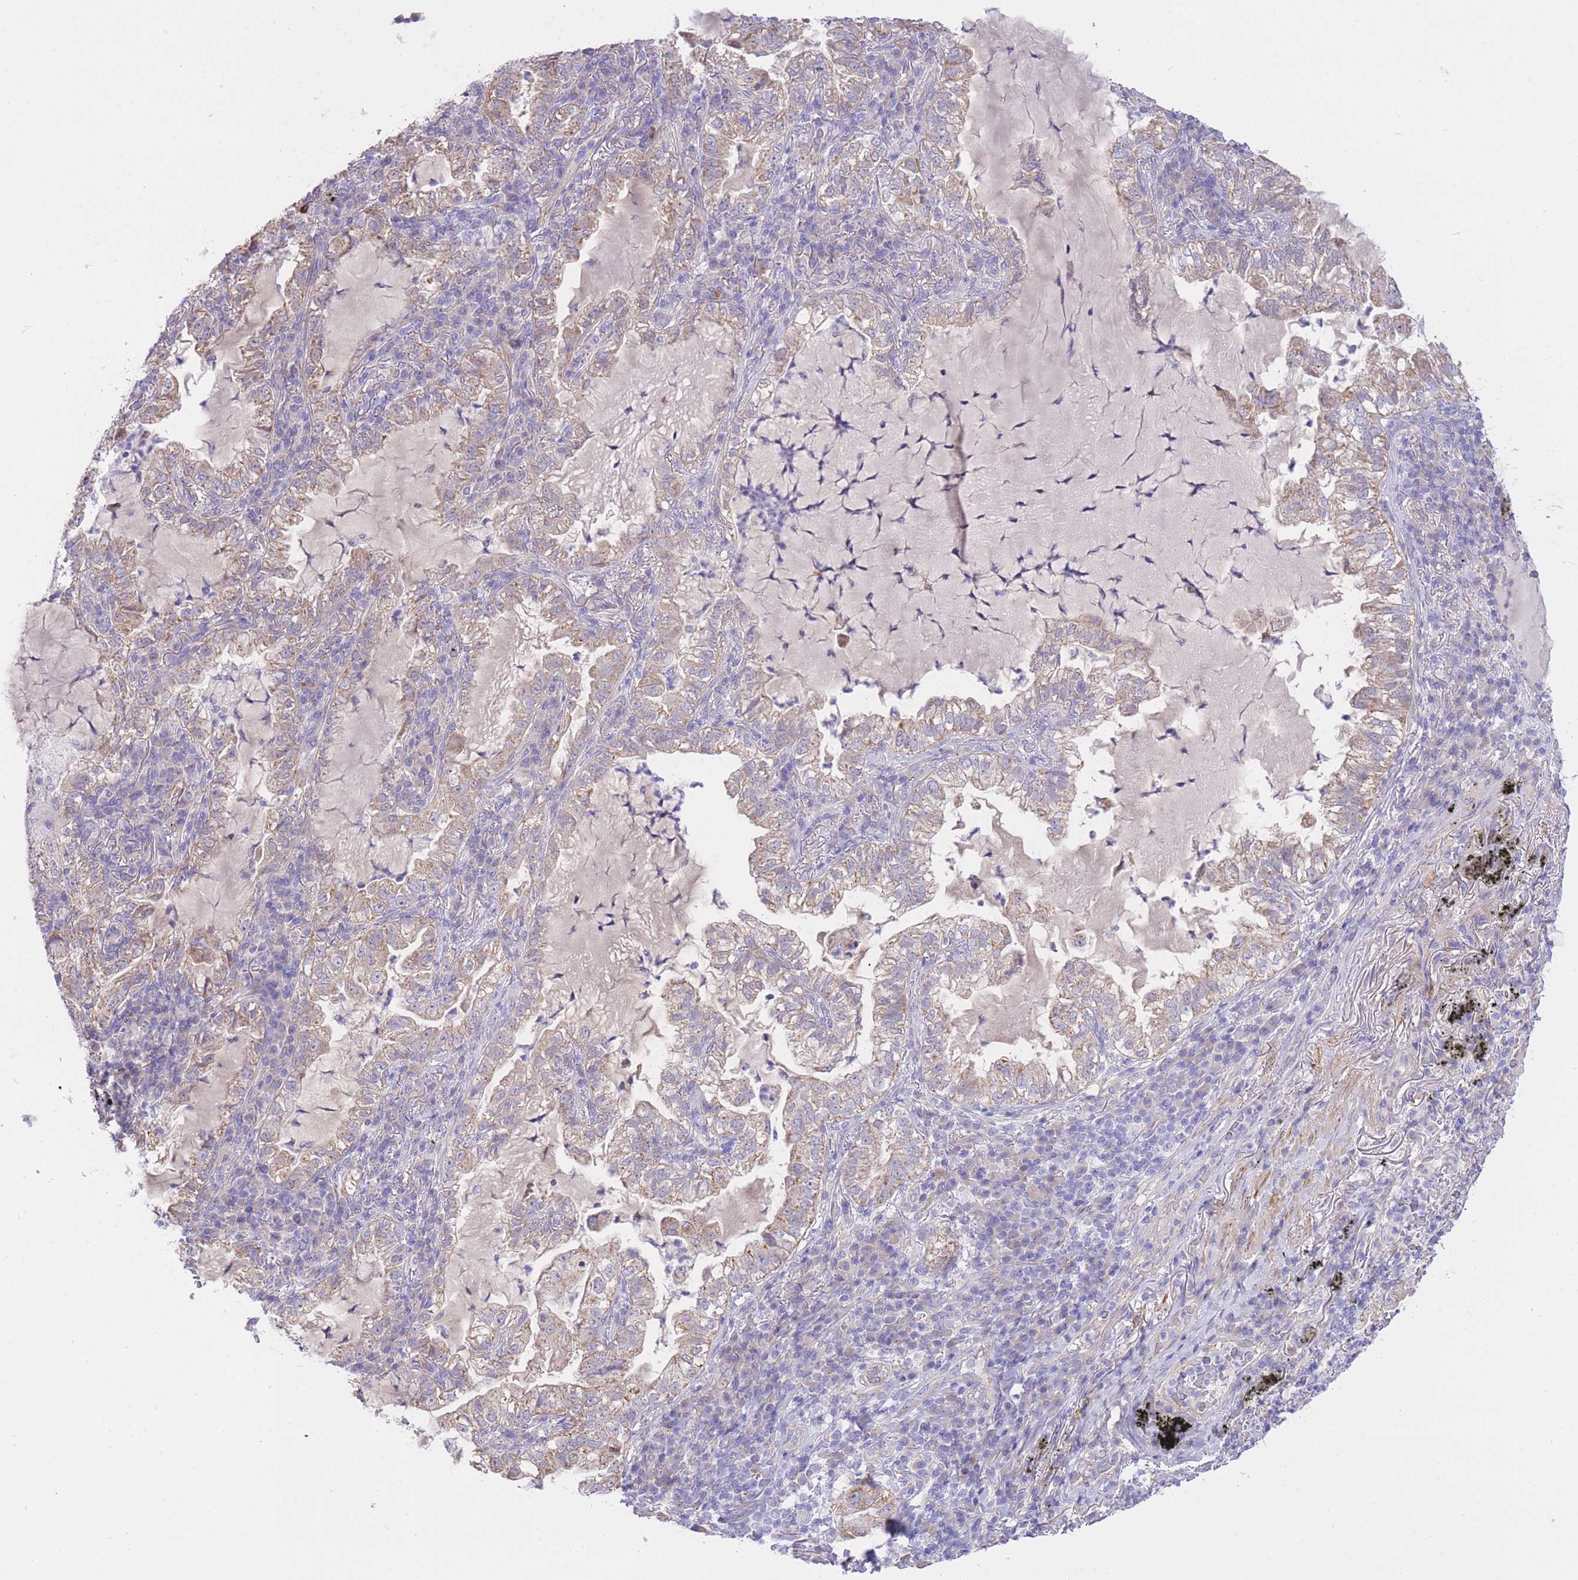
{"staining": {"intensity": "weak", "quantity": "25%-75%", "location": "cytoplasmic/membranous"}, "tissue": "lung cancer", "cell_type": "Tumor cells", "image_type": "cancer", "snomed": [{"axis": "morphology", "description": "Adenocarcinoma, NOS"}, {"axis": "topography", "description": "Lung"}], "caption": "Human lung cancer stained with a protein marker reveals weak staining in tumor cells.", "gene": "PGM1", "patient": {"sex": "female", "age": 73}}